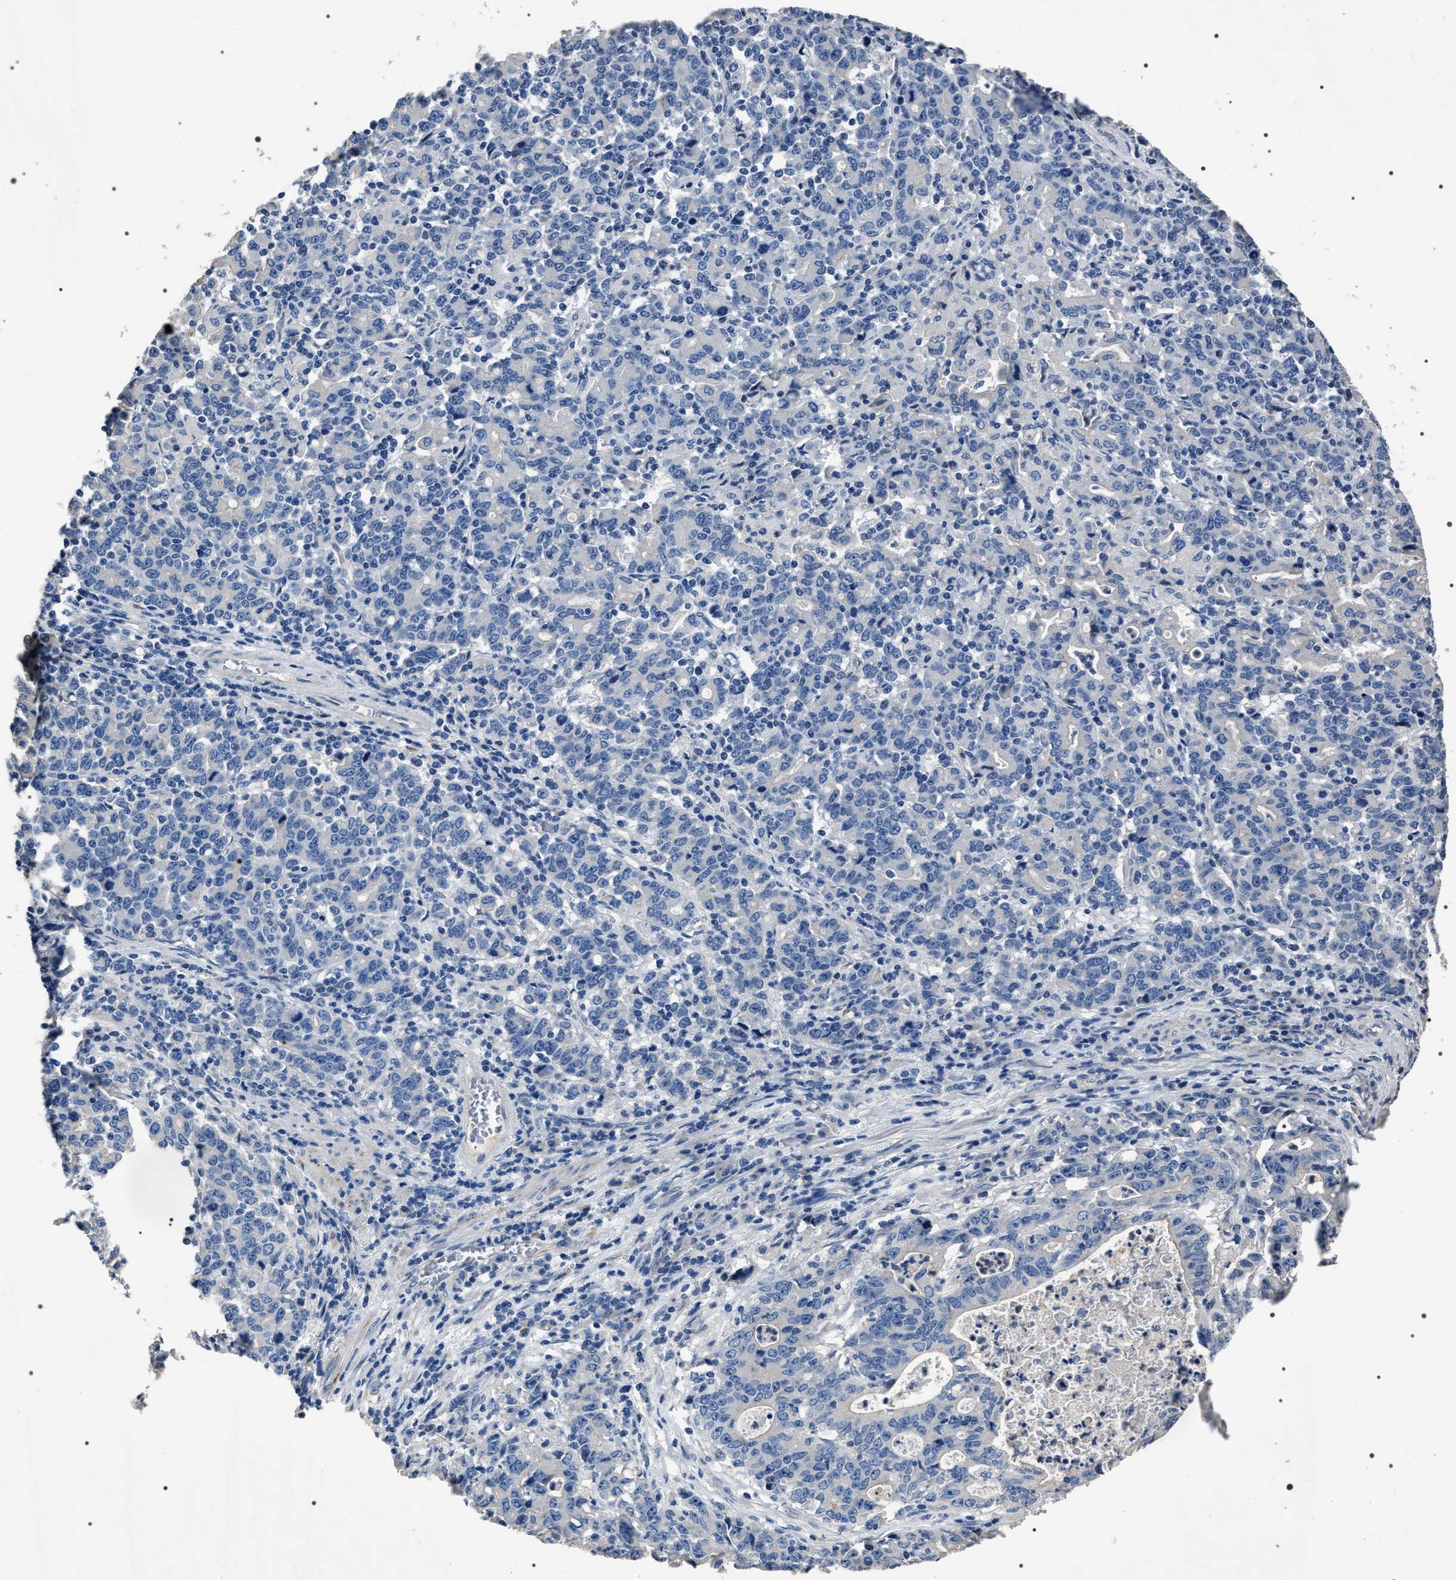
{"staining": {"intensity": "negative", "quantity": "none", "location": "none"}, "tissue": "stomach cancer", "cell_type": "Tumor cells", "image_type": "cancer", "snomed": [{"axis": "morphology", "description": "Adenocarcinoma, NOS"}, {"axis": "topography", "description": "Stomach, upper"}], "caption": "Image shows no significant protein expression in tumor cells of stomach cancer.", "gene": "TRIM54", "patient": {"sex": "male", "age": 69}}